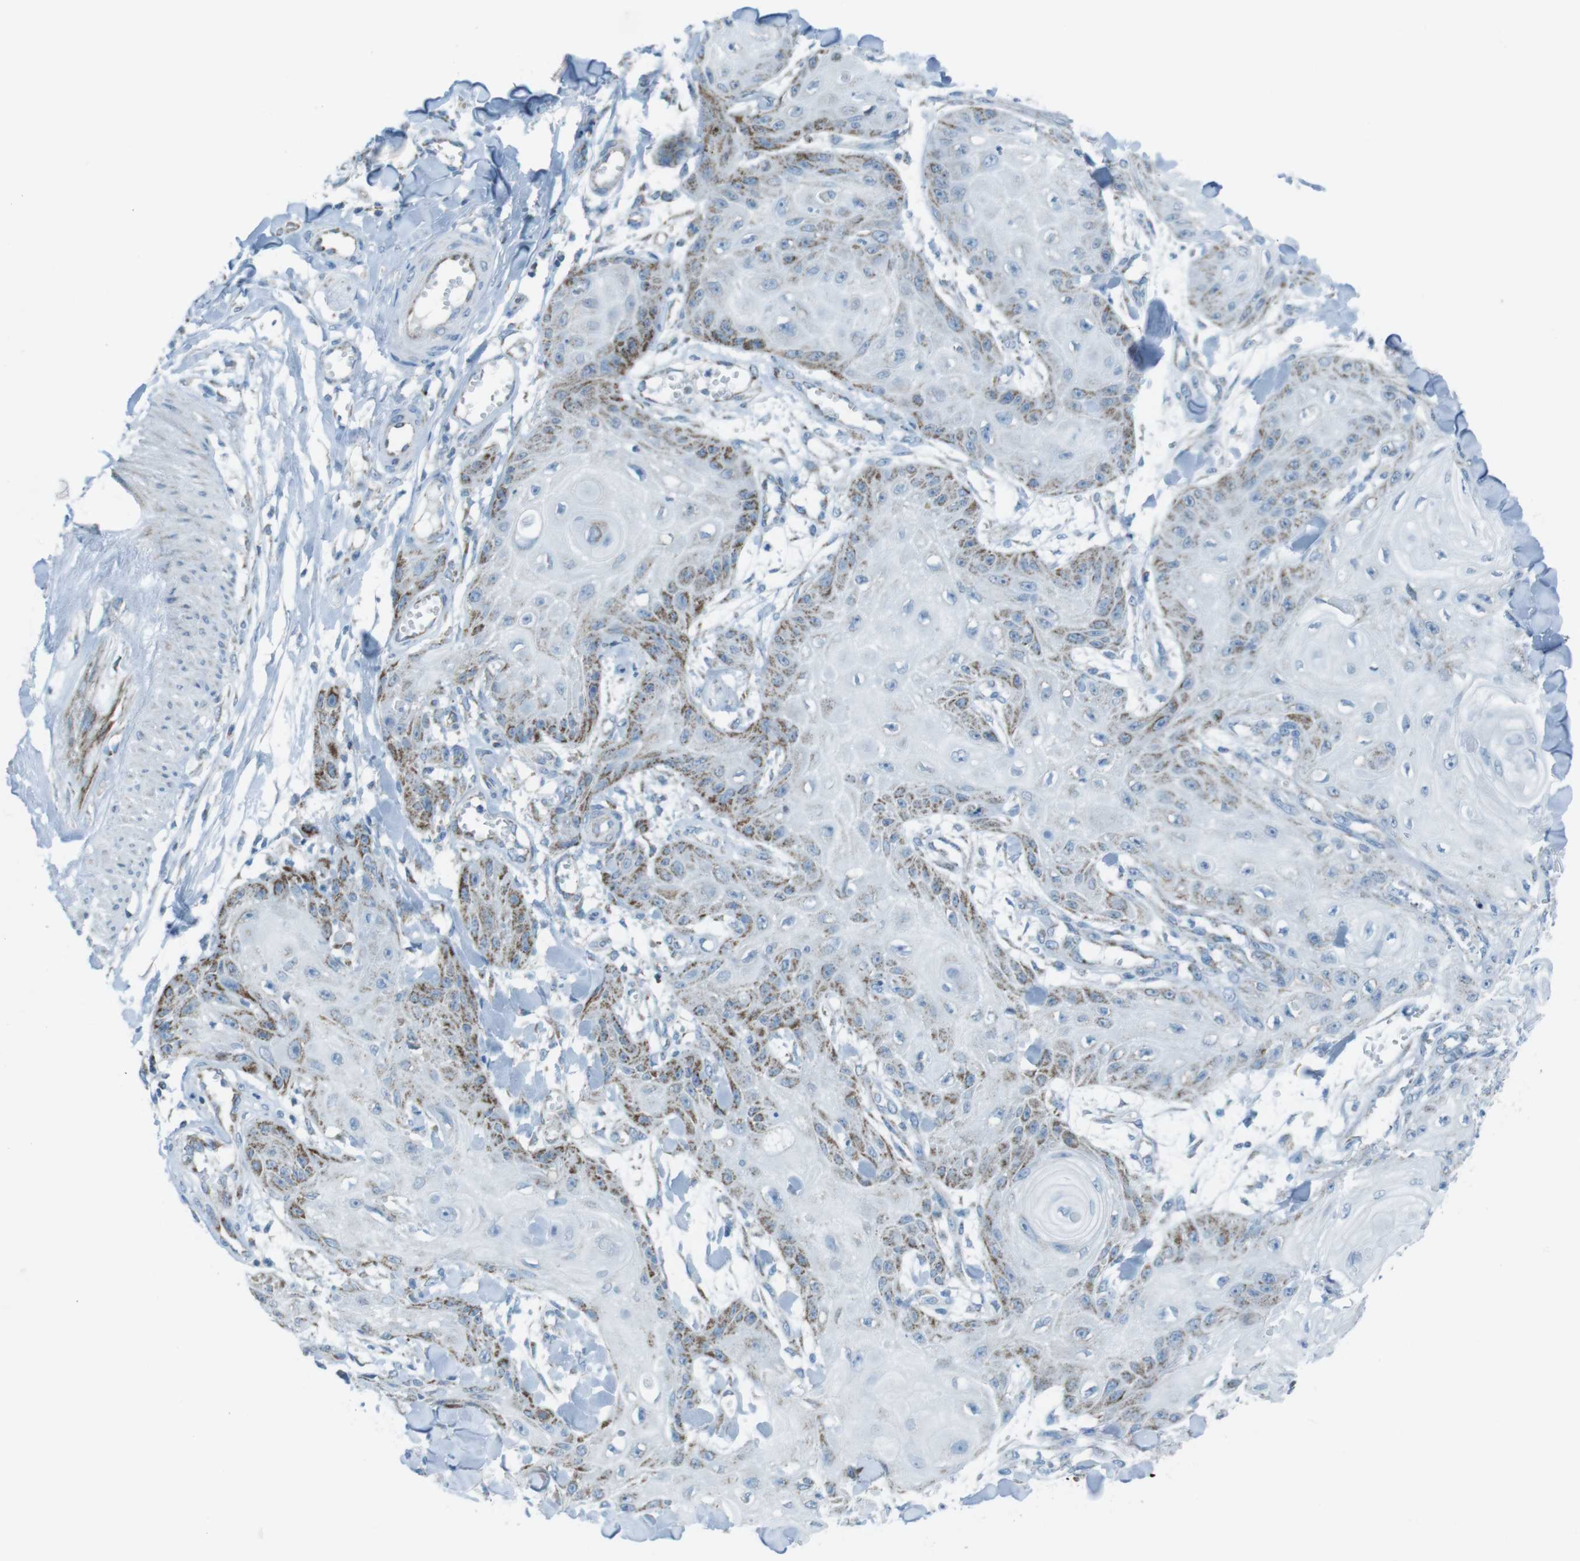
{"staining": {"intensity": "moderate", "quantity": "25%-75%", "location": "cytoplasmic/membranous"}, "tissue": "skin cancer", "cell_type": "Tumor cells", "image_type": "cancer", "snomed": [{"axis": "morphology", "description": "Squamous cell carcinoma, NOS"}, {"axis": "topography", "description": "Skin"}], "caption": "Tumor cells show medium levels of moderate cytoplasmic/membranous expression in approximately 25%-75% of cells in skin squamous cell carcinoma.", "gene": "DNAJA3", "patient": {"sex": "male", "age": 74}}